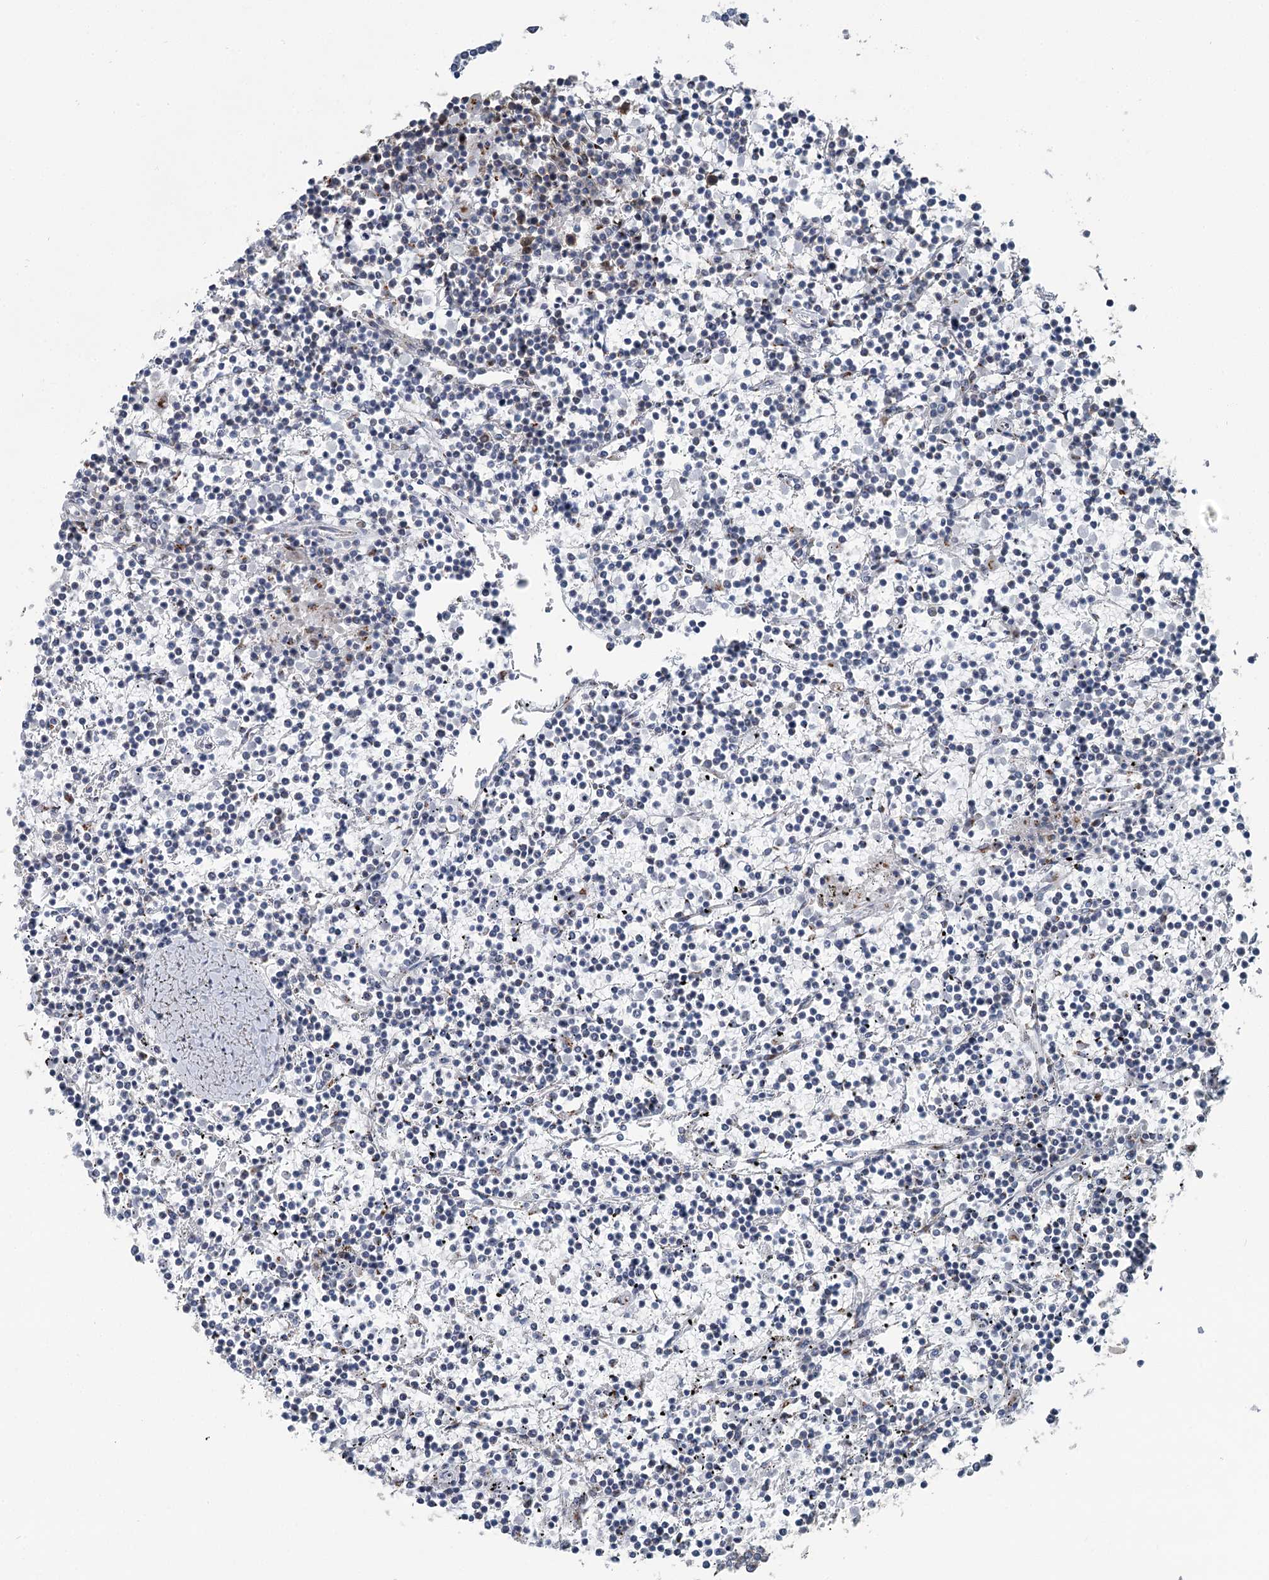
{"staining": {"intensity": "negative", "quantity": "none", "location": "none"}, "tissue": "lymphoma", "cell_type": "Tumor cells", "image_type": "cancer", "snomed": [{"axis": "morphology", "description": "Malignant lymphoma, non-Hodgkin's type, Low grade"}, {"axis": "topography", "description": "Spleen"}], "caption": "The image reveals no staining of tumor cells in lymphoma.", "gene": "ITIH5", "patient": {"sex": "female", "age": 19}}